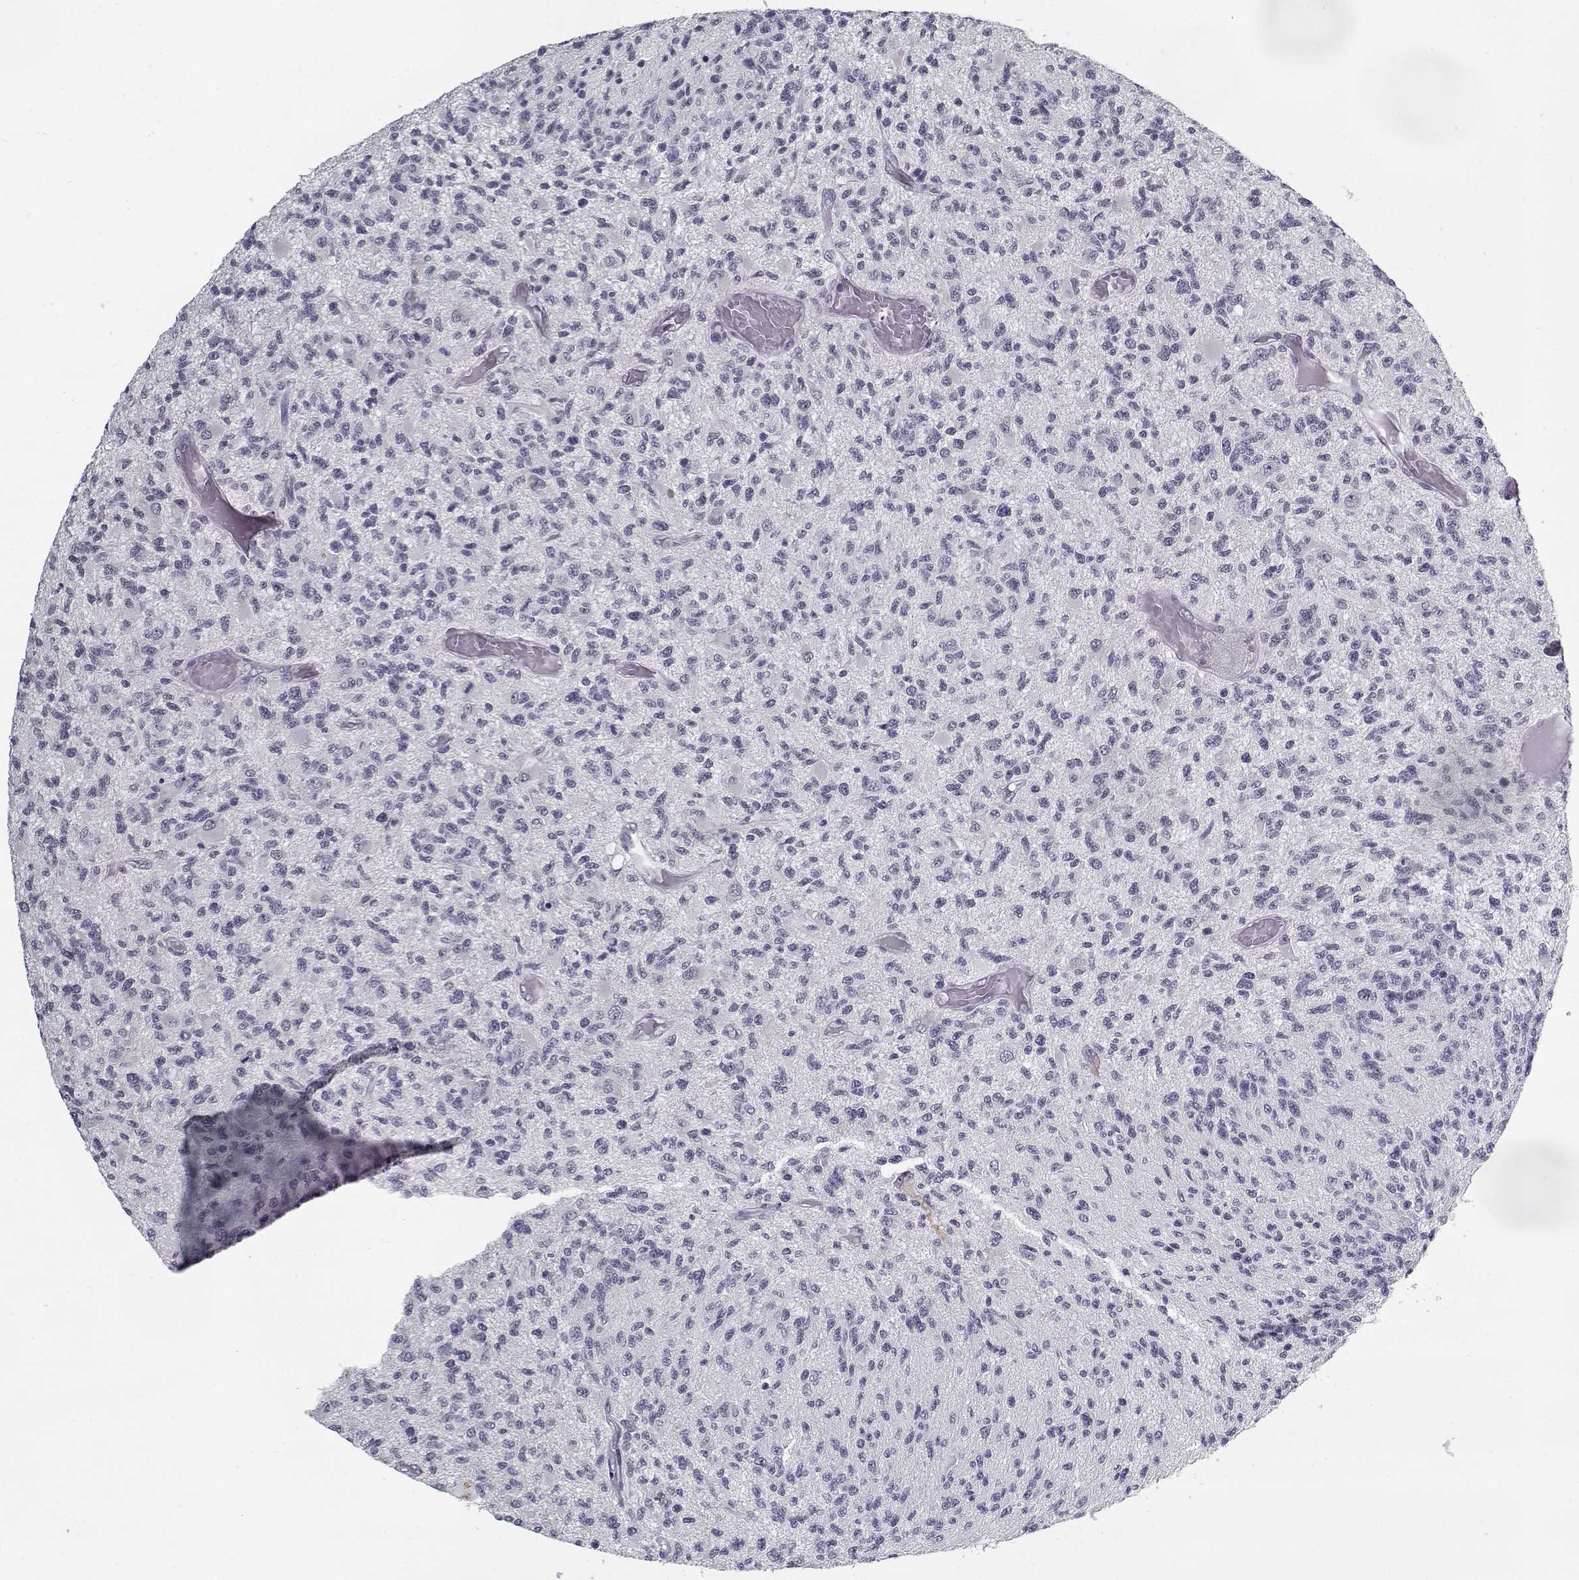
{"staining": {"intensity": "negative", "quantity": "none", "location": "none"}, "tissue": "glioma", "cell_type": "Tumor cells", "image_type": "cancer", "snomed": [{"axis": "morphology", "description": "Glioma, malignant, High grade"}, {"axis": "topography", "description": "Brain"}], "caption": "Tumor cells are negative for protein expression in human malignant high-grade glioma.", "gene": "RNF32", "patient": {"sex": "female", "age": 63}}